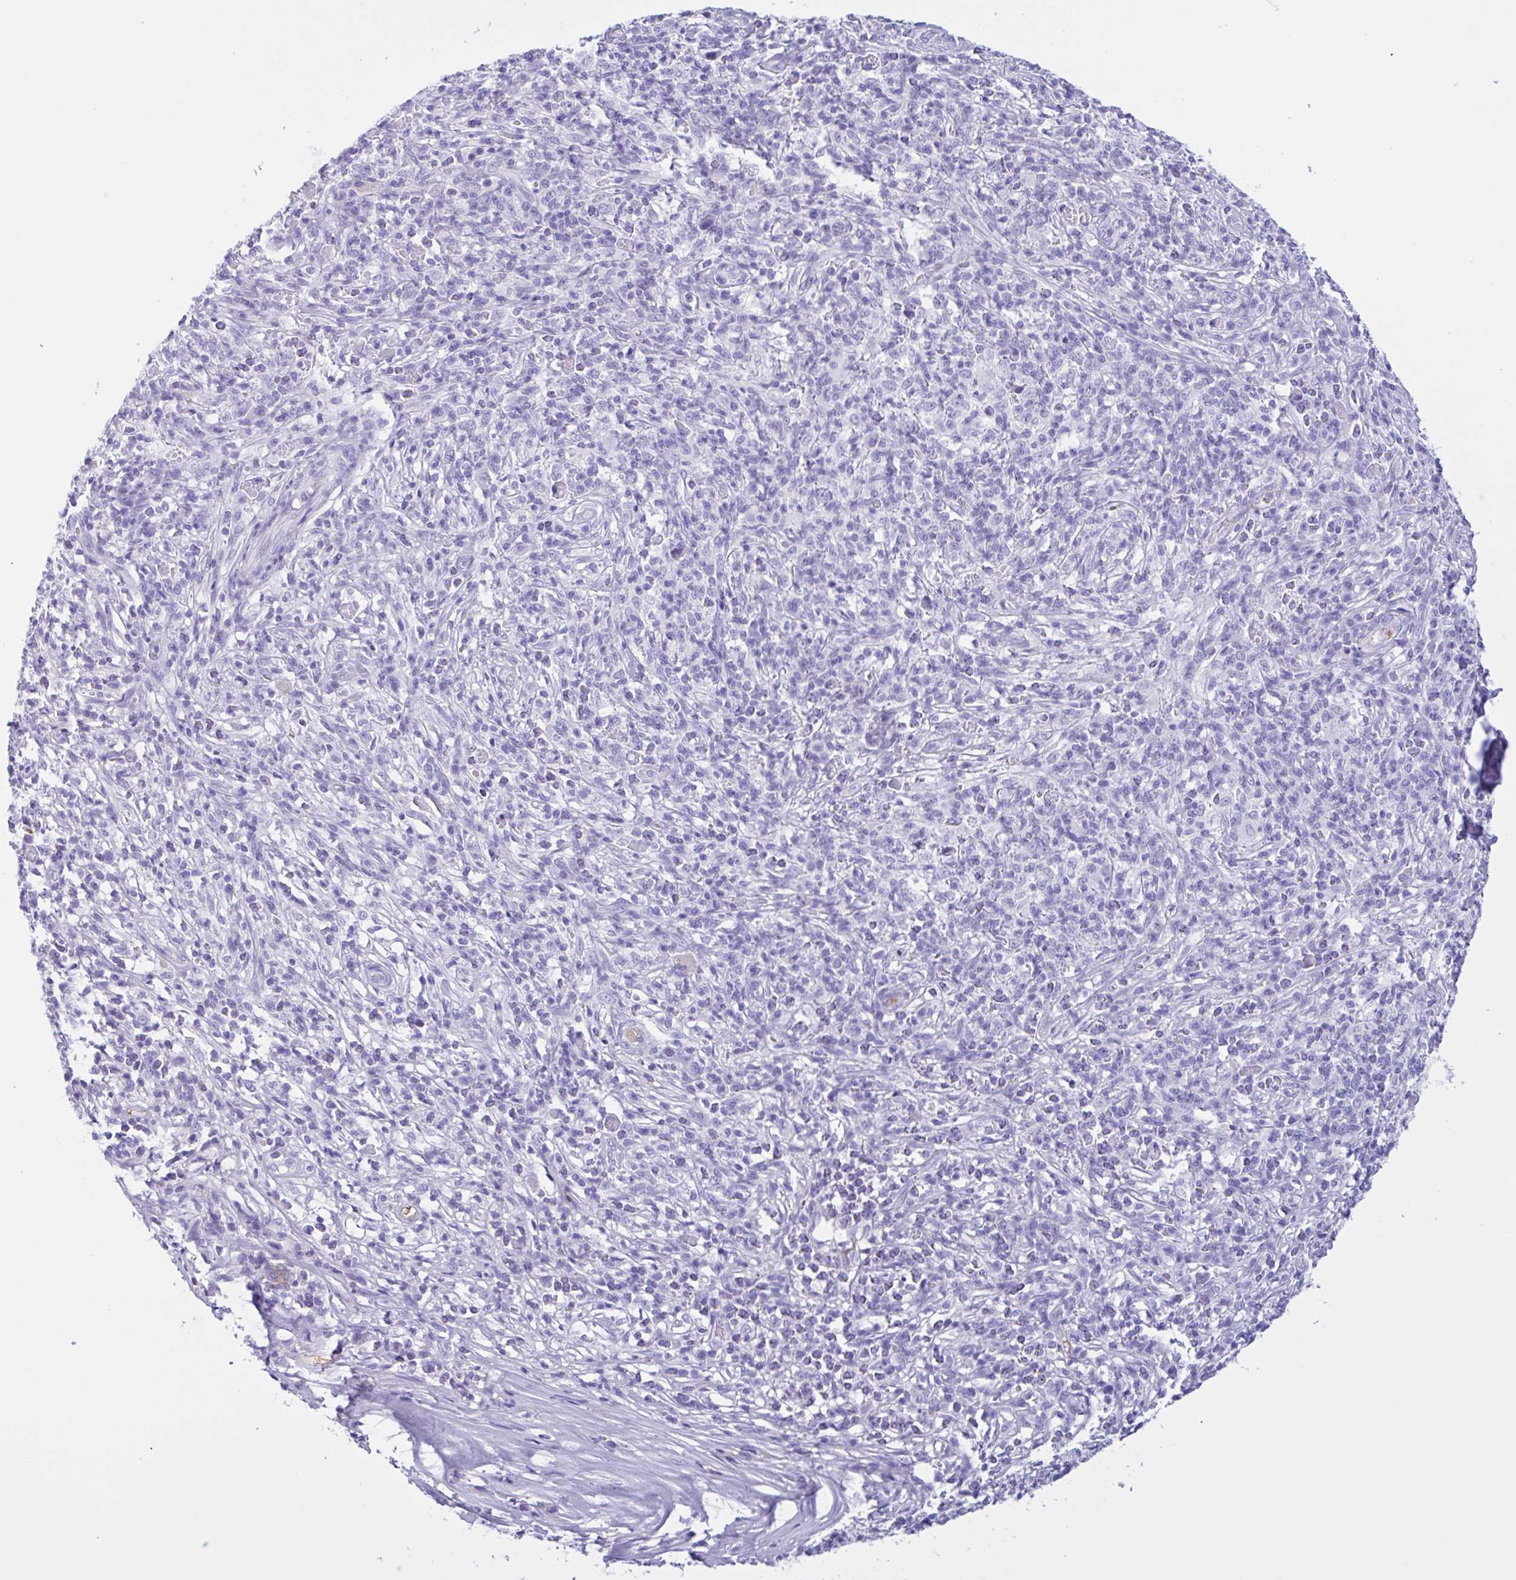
{"staining": {"intensity": "negative", "quantity": "none", "location": "none"}, "tissue": "melanoma", "cell_type": "Tumor cells", "image_type": "cancer", "snomed": [{"axis": "morphology", "description": "Malignant melanoma, NOS"}, {"axis": "topography", "description": "Skin"}], "caption": "DAB immunohistochemical staining of human melanoma reveals no significant expression in tumor cells.", "gene": "LARGE2", "patient": {"sex": "male", "age": 66}}